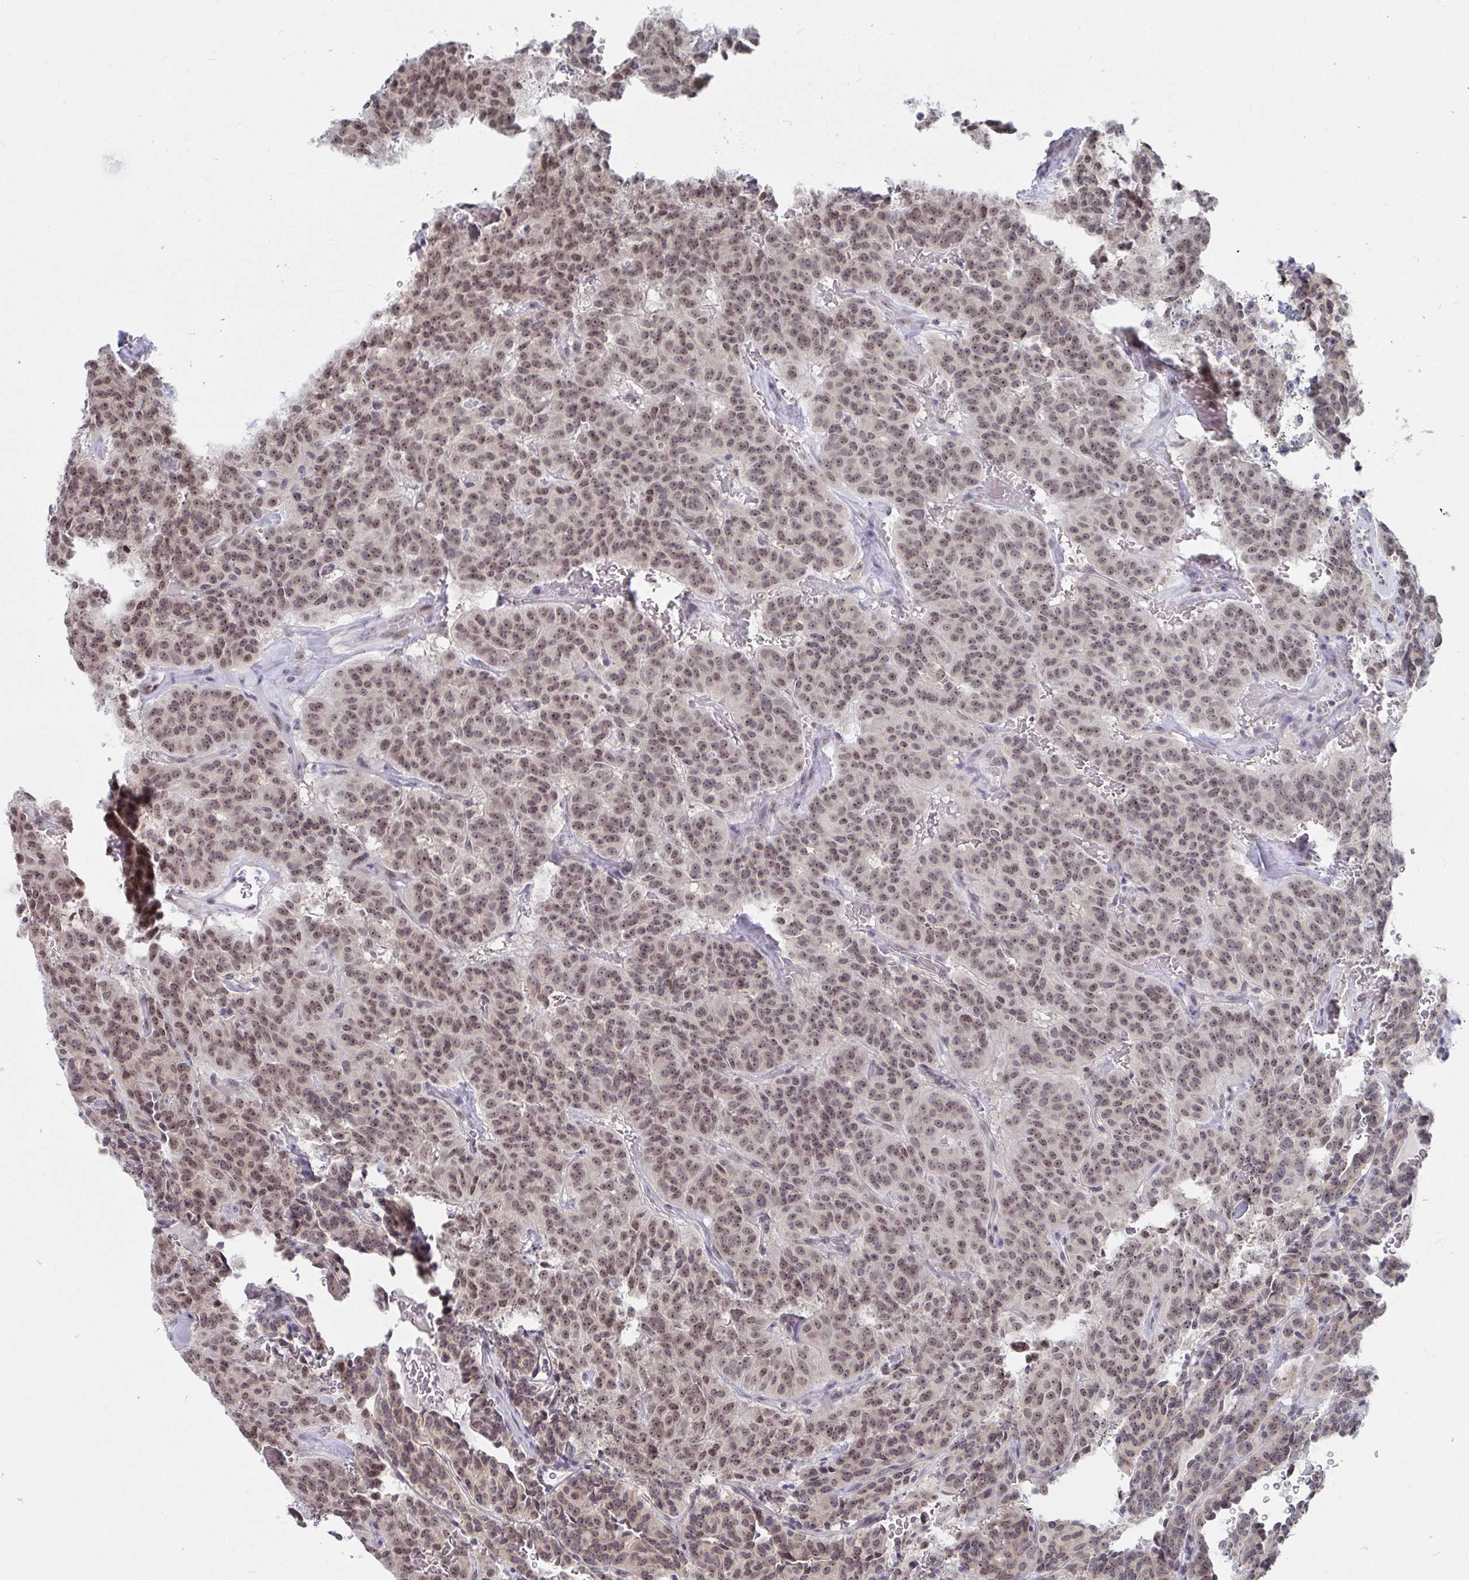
{"staining": {"intensity": "moderate", "quantity": ">75%", "location": "nuclear"}, "tissue": "carcinoid", "cell_type": "Tumor cells", "image_type": "cancer", "snomed": [{"axis": "morphology", "description": "Carcinoid, malignant, NOS"}, {"axis": "topography", "description": "Lung"}], "caption": "This is an image of IHC staining of carcinoid (malignant), which shows moderate staining in the nuclear of tumor cells.", "gene": "TRIP12", "patient": {"sex": "female", "age": 61}}